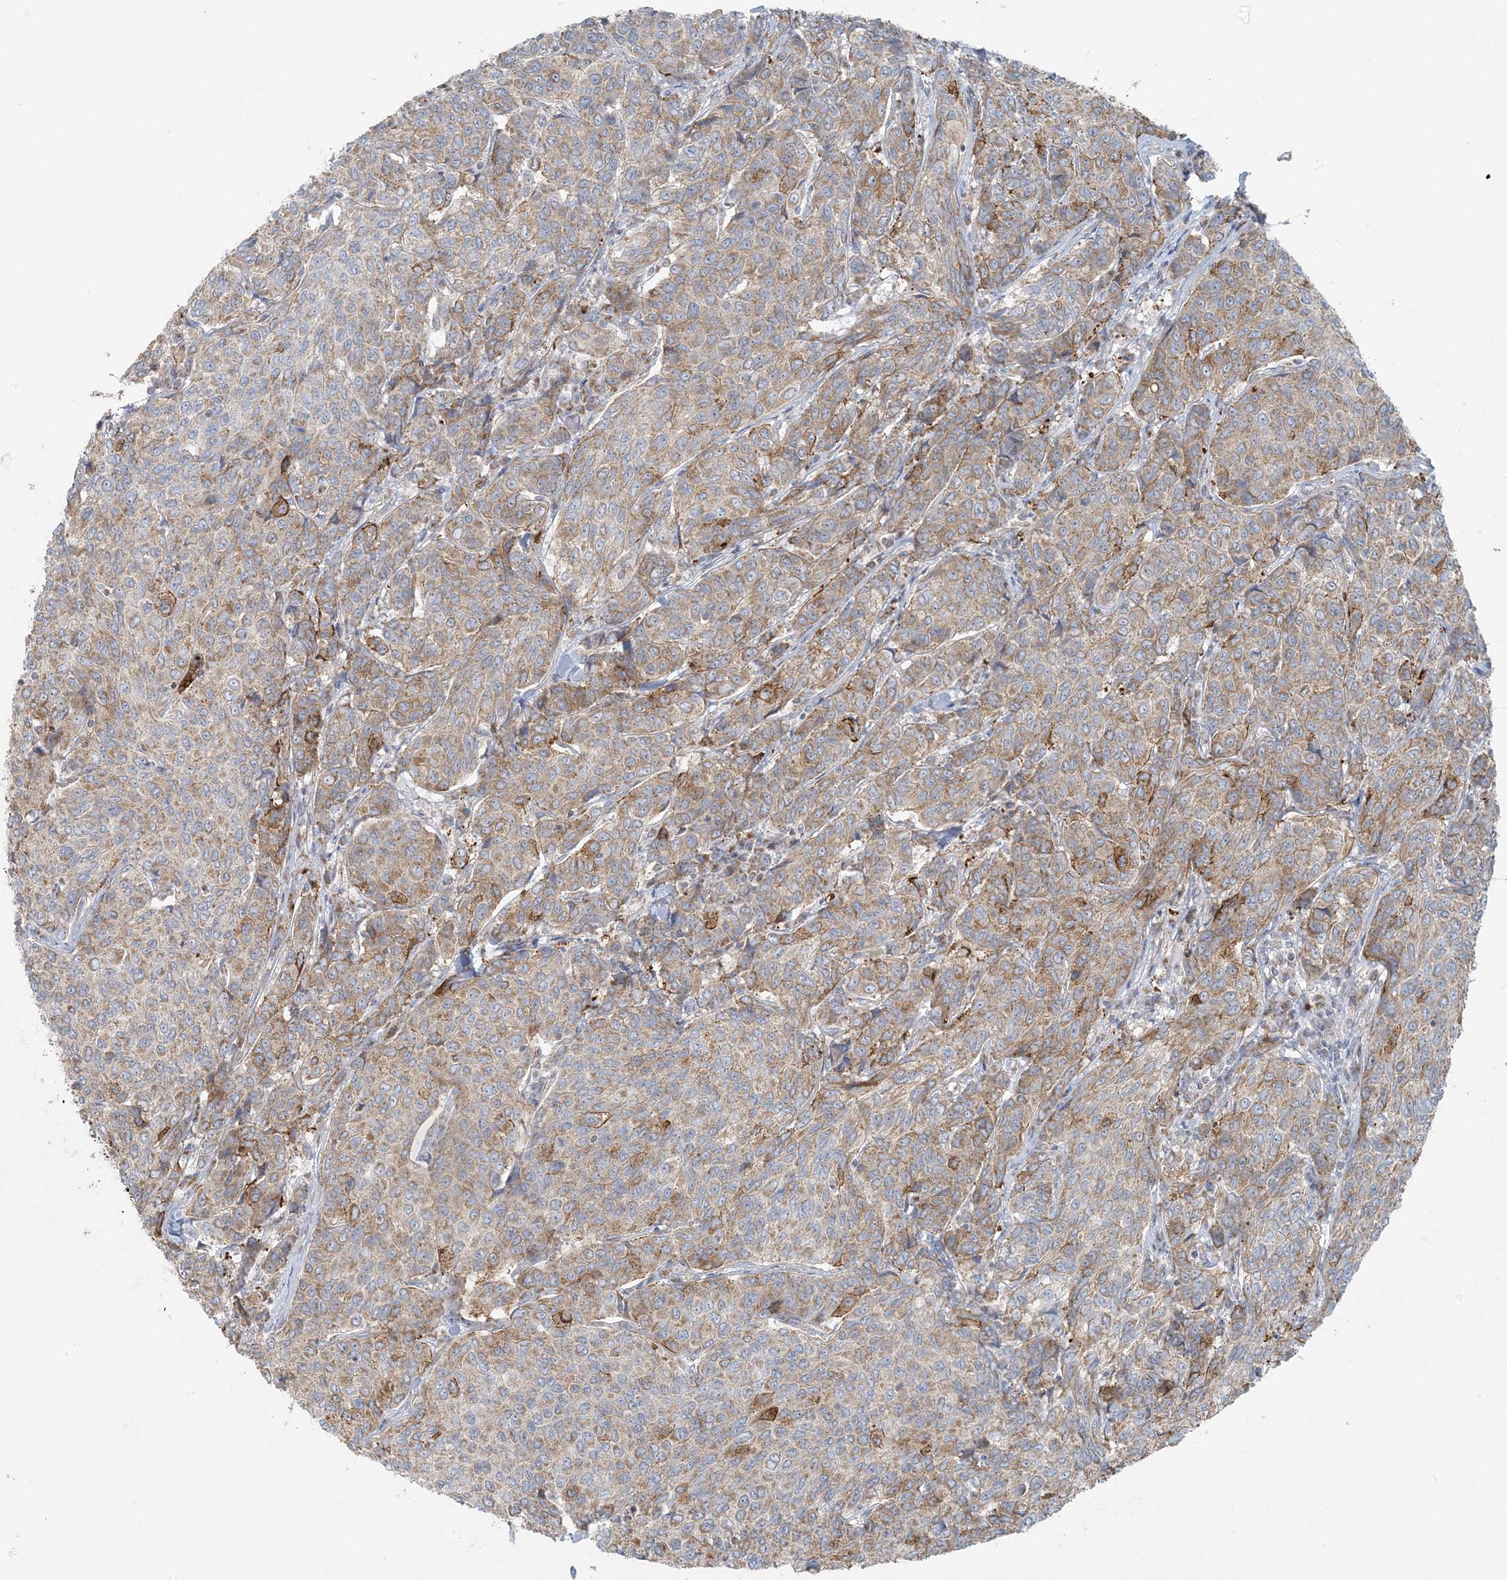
{"staining": {"intensity": "moderate", "quantity": "25%-75%", "location": "cytoplasmic/membranous"}, "tissue": "breast cancer", "cell_type": "Tumor cells", "image_type": "cancer", "snomed": [{"axis": "morphology", "description": "Duct carcinoma"}, {"axis": "topography", "description": "Breast"}], "caption": "IHC histopathology image of breast invasive ductal carcinoma stained for a protein (brown), which reveals medium levels of moderate cytoplasmic/membranous staining in approximately 25%-75% of tumor cells.", "gene": "PIK3R4", "patient": {"sex": "female", "age": 55}}